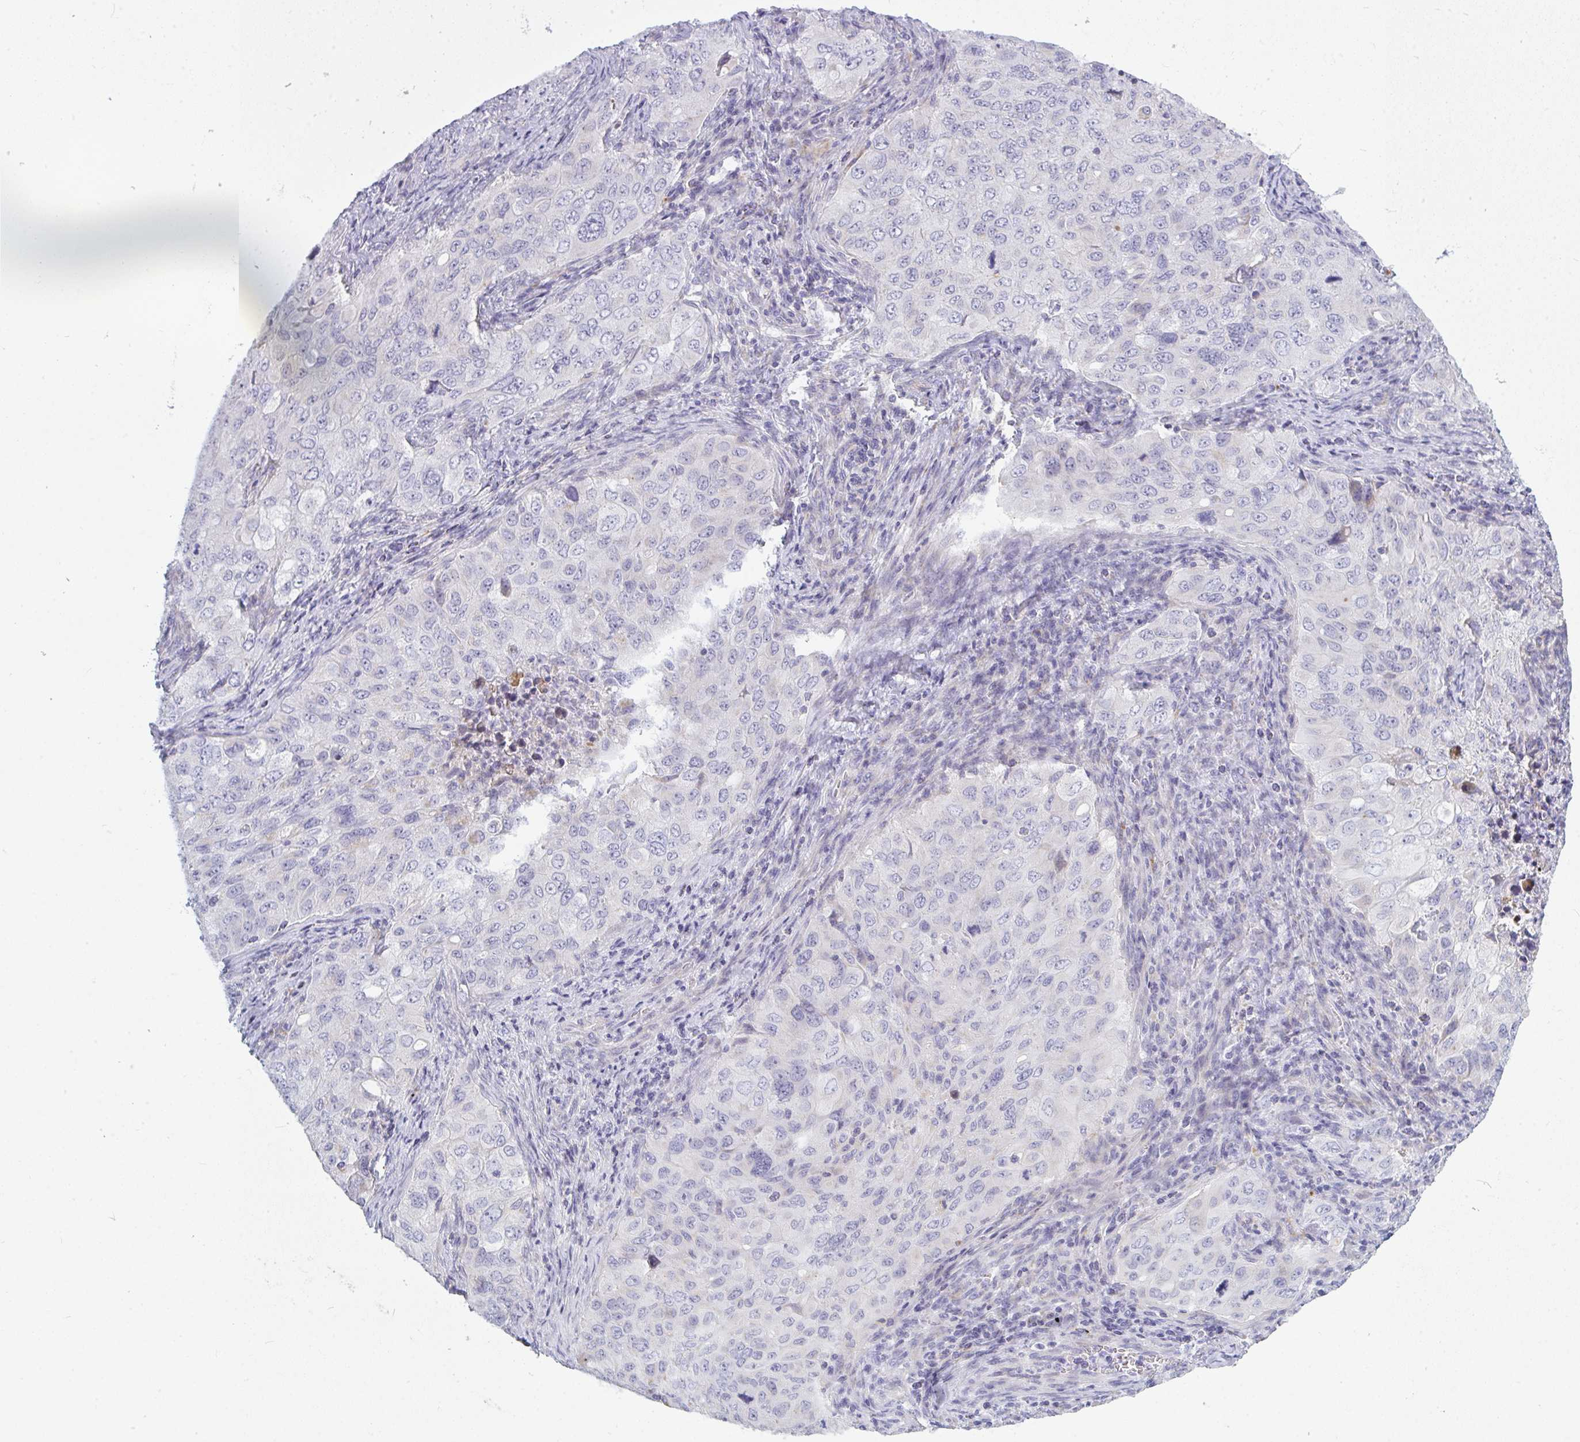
{"staining": {"intensity": "negative", "quantity": "none", "location": "none"}, "tissue": "lung cancer", "cell_type": "Tumor cells", "image_type": "cancer", "snomed": [{"axis": "morphology", "description": "Adenocarcinoma, NOS"}, {"axis": "morphology", "description": "Adenocarcinoma, metastatic, NOS"}, {"axis": "topography", "description": "Lymph node"}, {"axis": "topography", "description": "Lung"}], "caption": "This is an IHC histopathology image of lung adenocarcinoma. There is no positivity in tumor cells.", "gene": "ATG9A", "patient": {"sex": "female", "age": 42}}